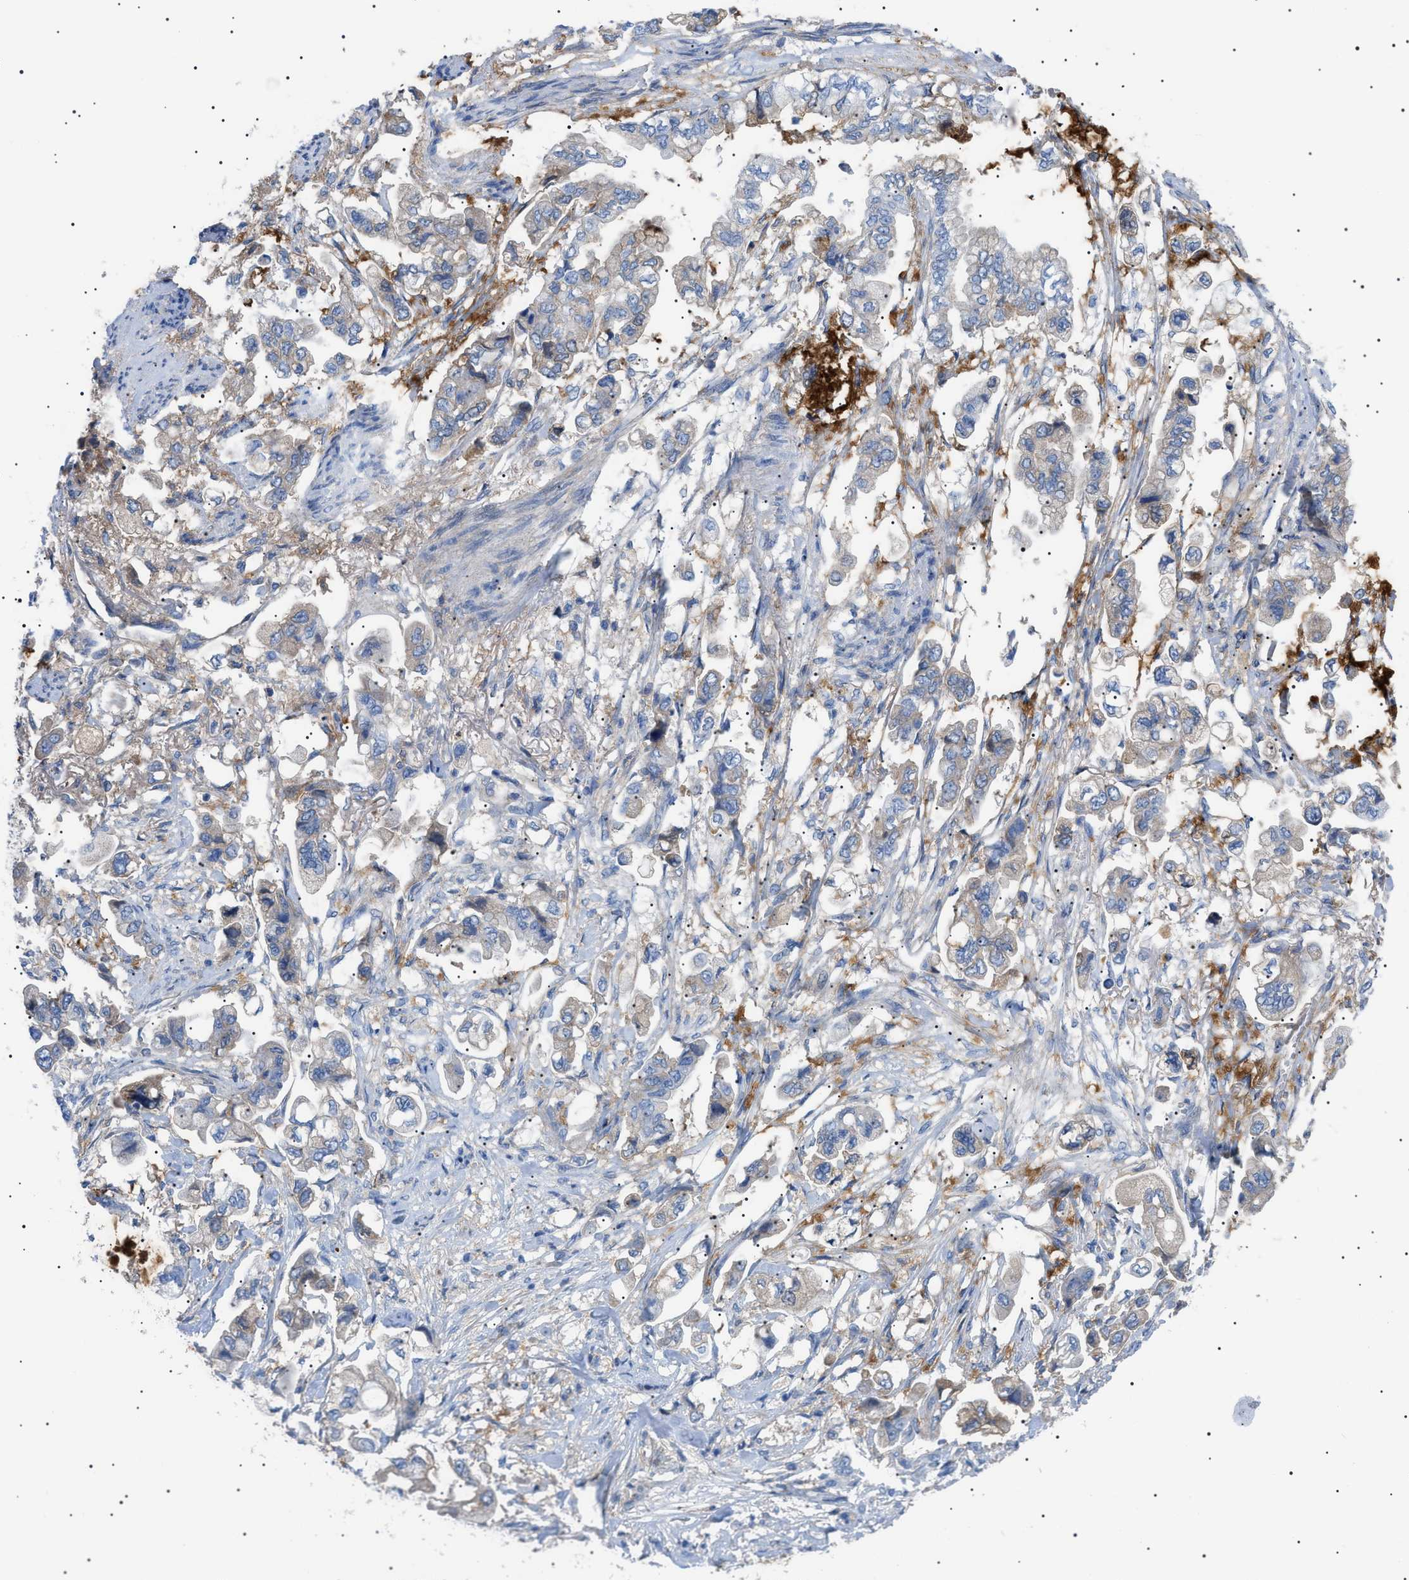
{"staining": {"intensity": "weak", "quantity": "25%-75%", "location": "cytoplasmic/membranous"}, "tissue": "stomach cancer", "cell_type": "Tumor cells", "image_type": "cancer", "snomed": [{"axis": "morphology", "description": "Adenocarcinoma, NOS"}, {"axis": "topography", "description": "Stomach"}], "caption": "Immunohistochemistry (IHC) histopathology image of human stomach adenocarcinoma stained for a protein (brown), which shows low levels of weak cytoplasmic/membranous expression in approximately 25%-75% of tumor cells.", "gene": "LPA", "patient": {"sex": "male", "age": 62}}